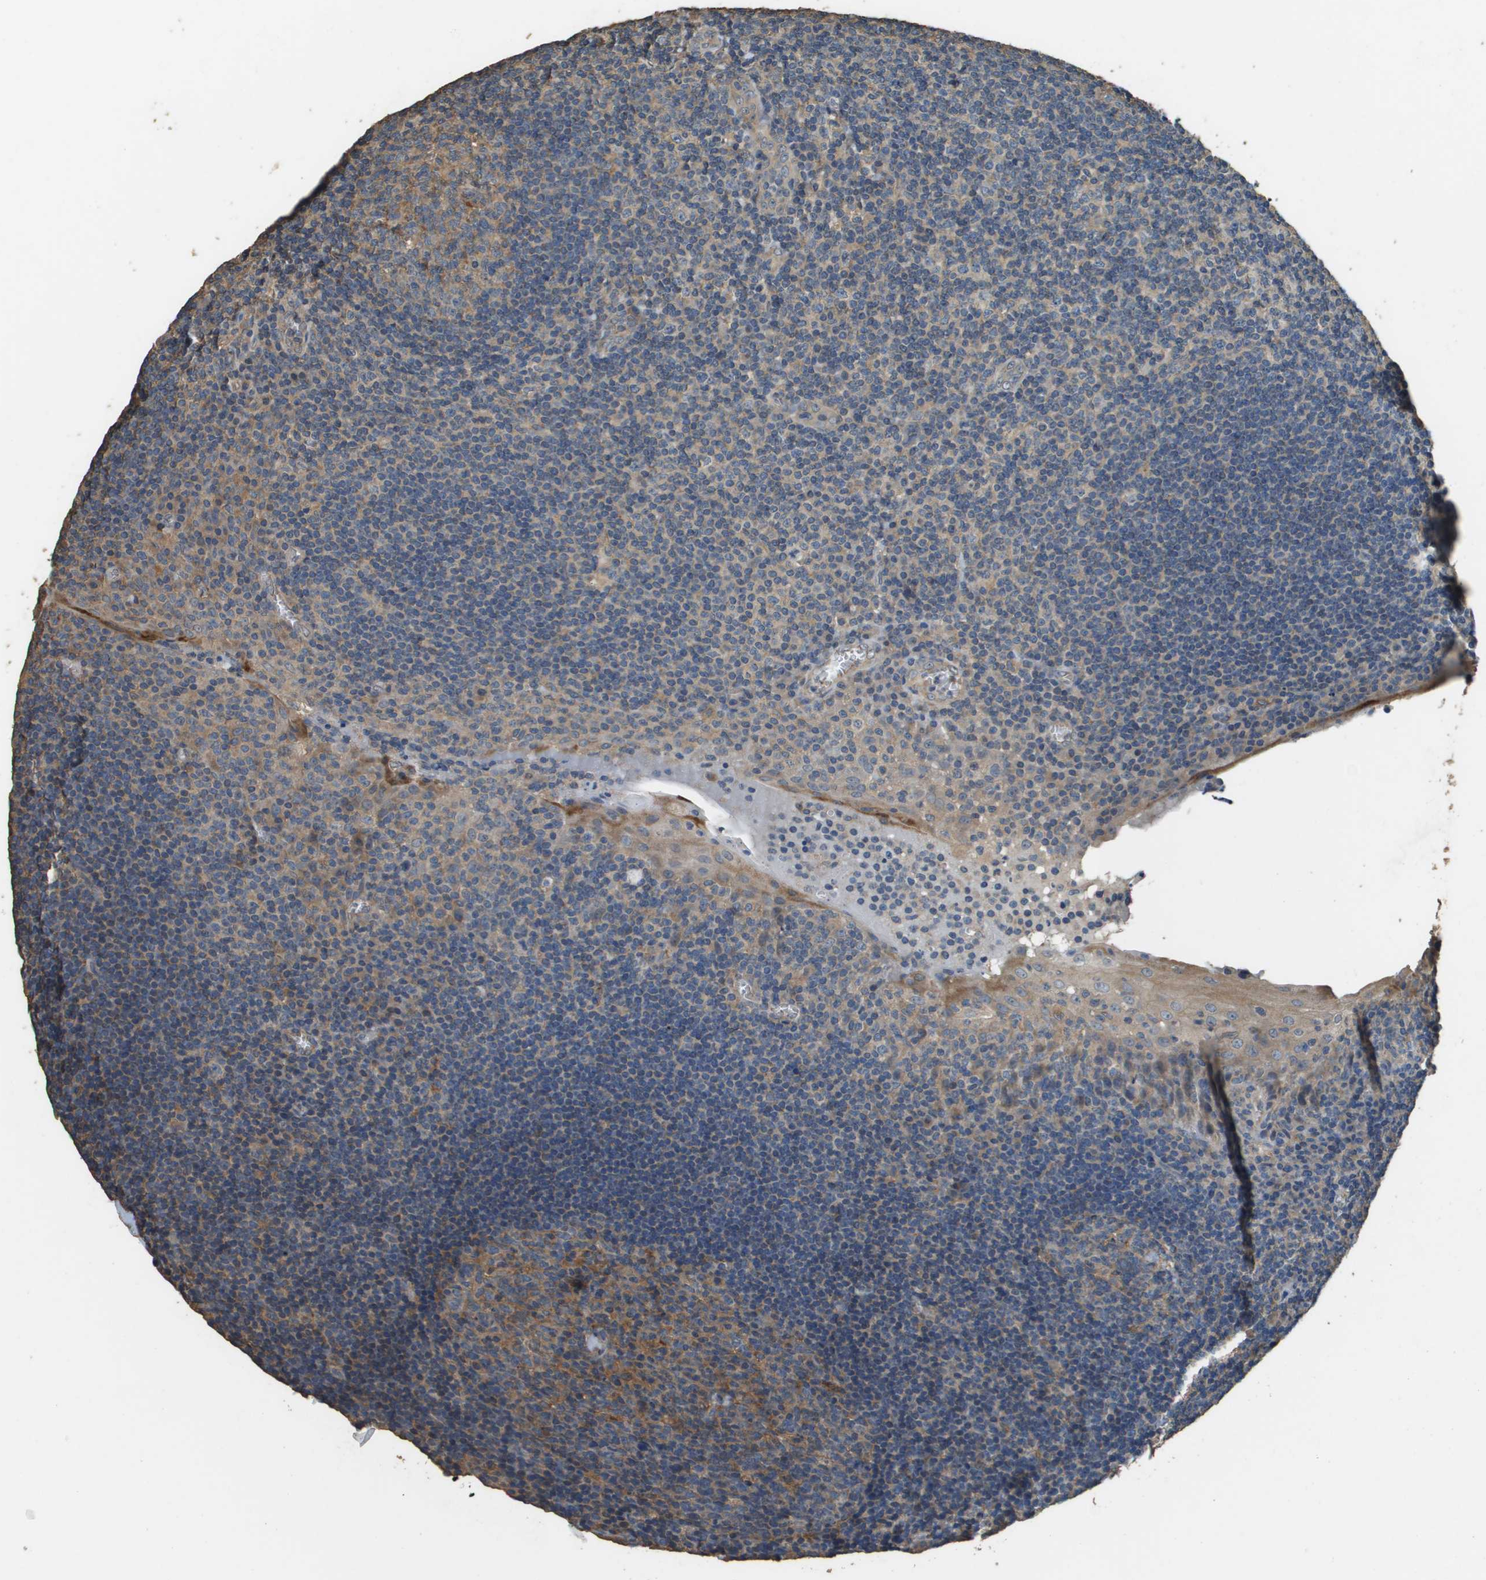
{"staining": {"intensity": "moderate", "quantity": ">75%", "location": "cytoplasmic/membranous"}, "tissue": "tonsil", "cell_type": "Germinal center cells", "image_type": "normal", "snomed": [{"axis": "morphology", "description": "Normal tissue, NOS"}, {"axis": "topography", "description": "Tonsil"}], "caption": "This is a photomicrograph of immunohistochemistry (IHC) staining of normal tonsil, which shows moderate expression in the cytoplasmic/membranous of germinal center cells.", "gene": "RAB6B", "patient": {"sex": "male", "age": 37}}